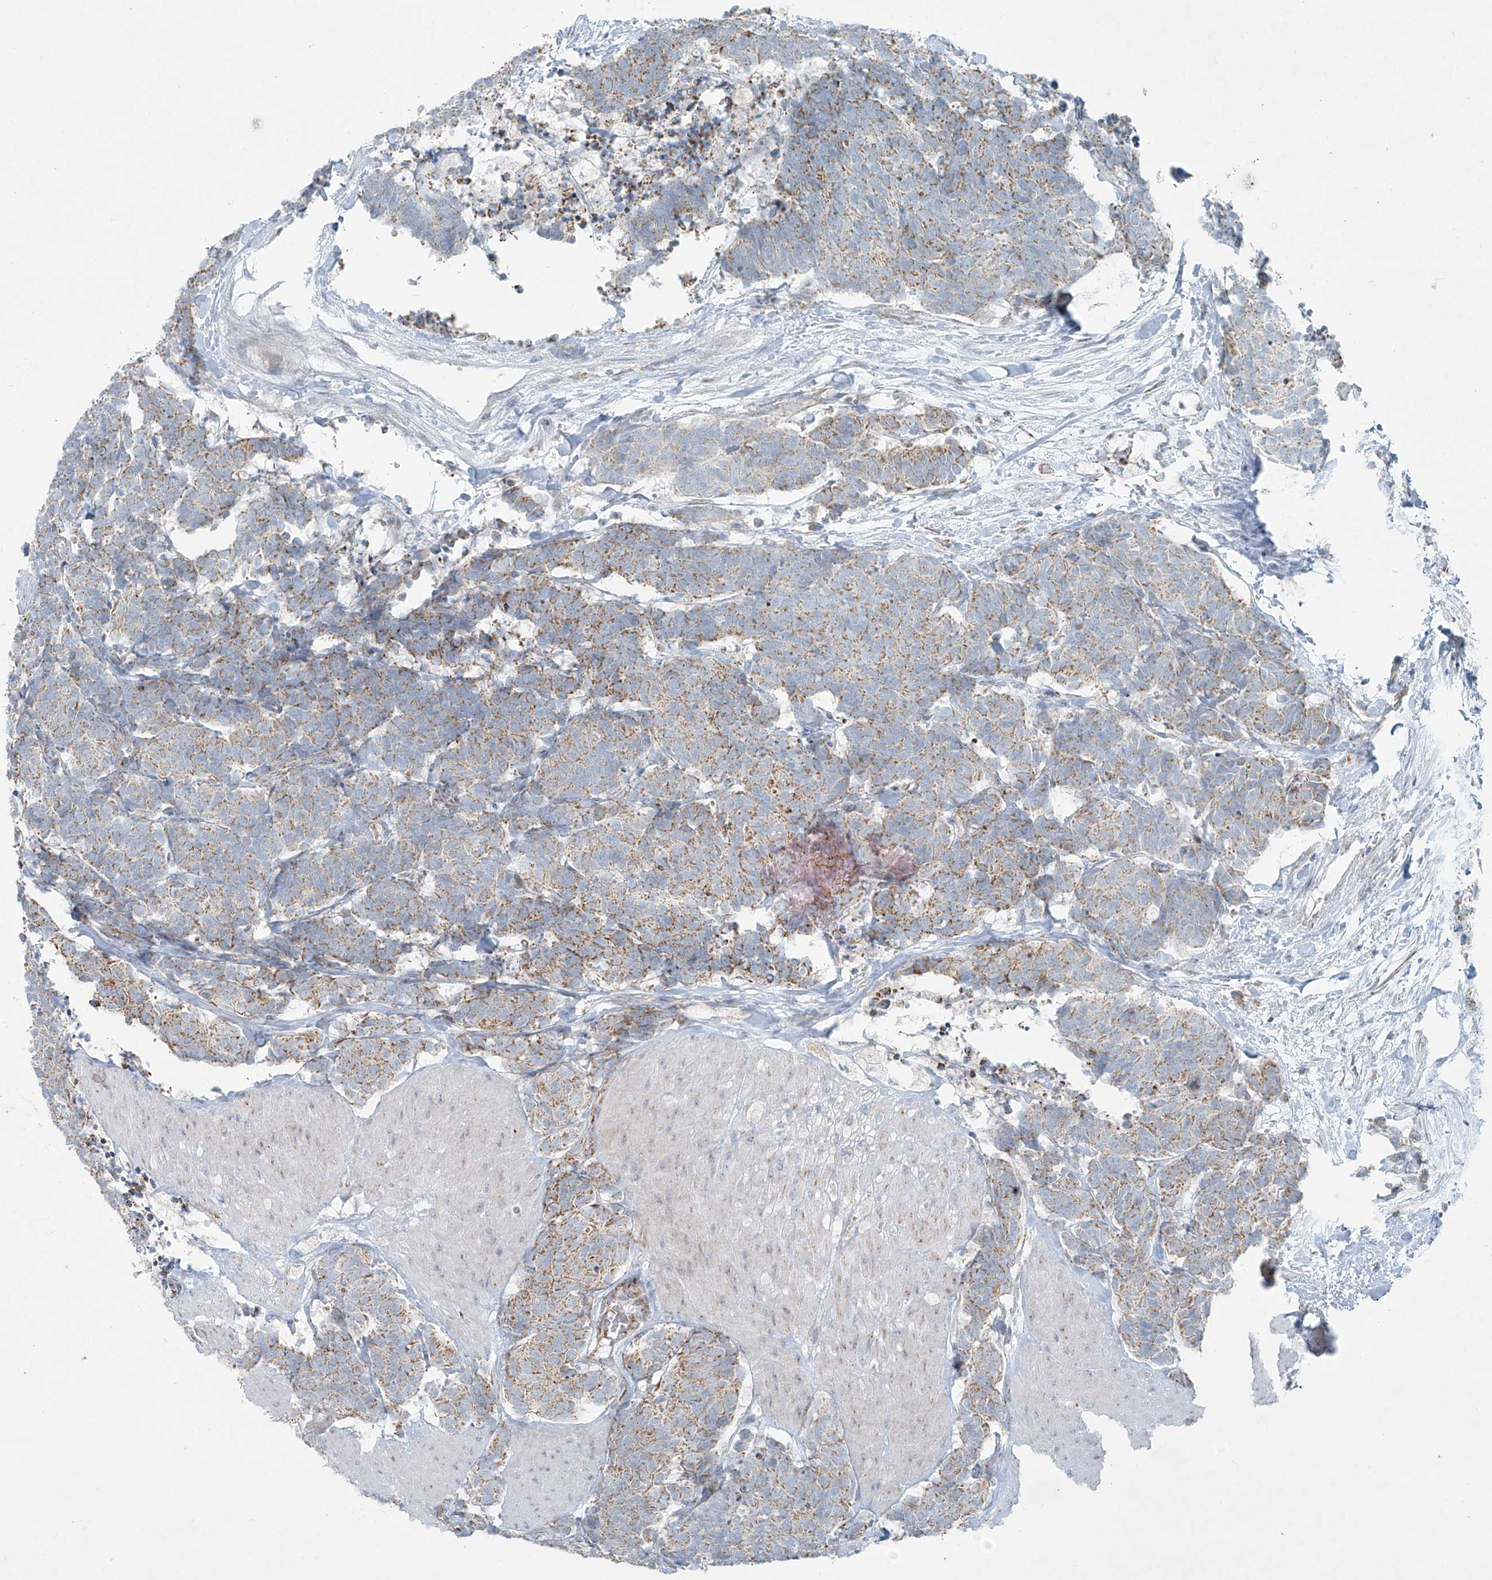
{"staining": {"intensity": "moderate", "quantity": "25%-75%", "location": "cytoplasmic/membranous"}, "tissue": "carcinoid", "cell_type": "Tumor cells", "image_type": "cancer", "snomed": [{"axis": "morphology", "description": "Carcinoma, NOS"}, {"axis": "morphology", "description": "Carcinoid, malignant, NOS"}, {"axis": "topography", "description": "Urinary bladder"}], "caption": "DAB (3,3'-diaminobenzidine) immunohistochemical staining of carcinoid shows moderate cytoplasmic/membranous protein staining in approximately 25%-75% of tumor cells. Using DAB (3,3'-diaminobenzidine) (brown) and hematoxylin (blue) stains, captured at high magnification using brightfield microscopy.", "gene": "SMDT1", "patient": {"sex": "male", "age": 57}}